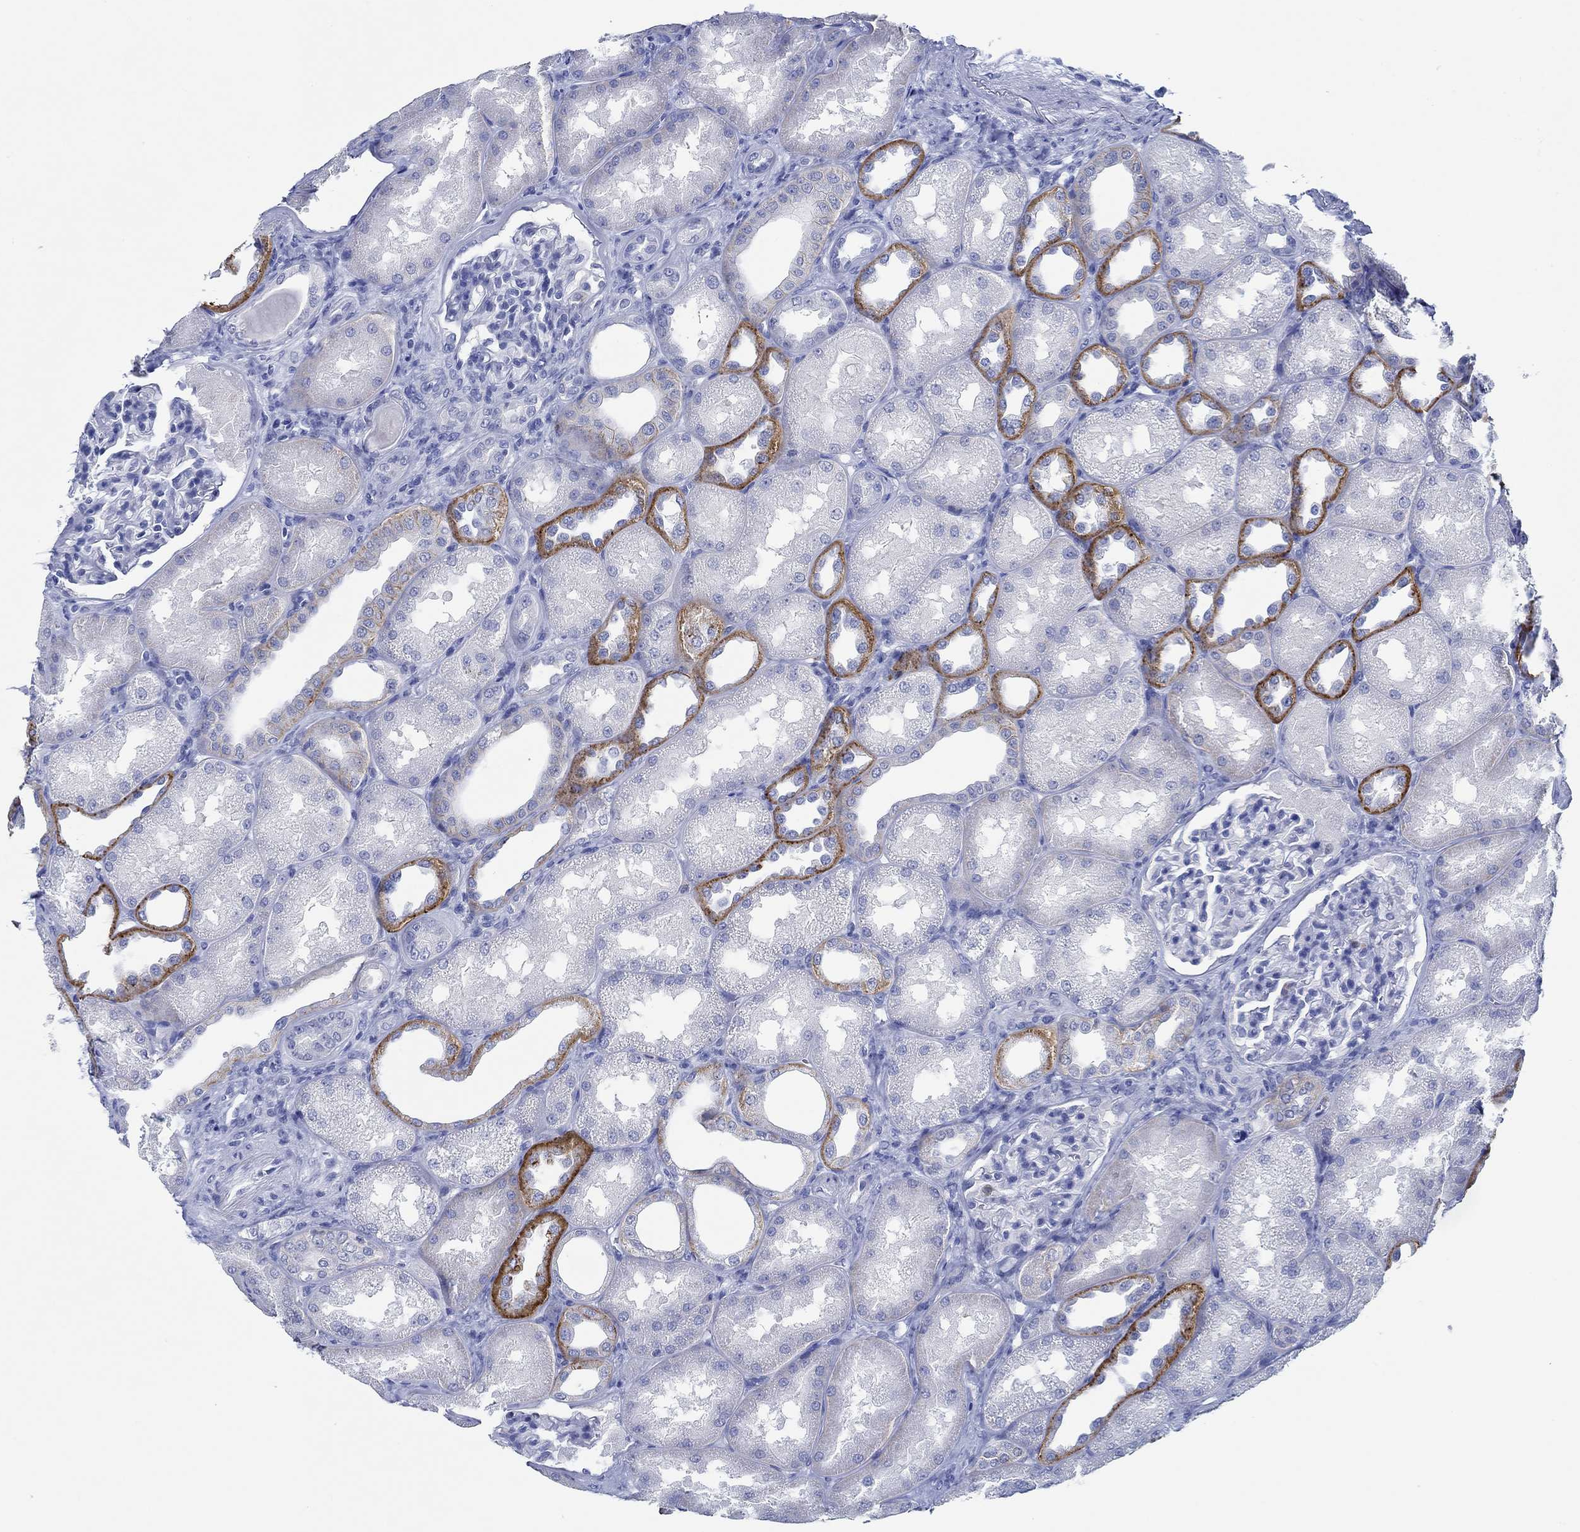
{"staining": {"intensity": "negative", "quantity": "none", "location": "none"}, "tissue": "kidney", "cell_type": "Cells in glomeruli", "image_type": "normal", "snomed": [{"axis": "morphology", "description": "Normal tissue, NOS"}, {"axis": "topography", "description": "Kidney"}], "caption": "This is a photomicrograph of IHC staining of benign kidney, which shows no staining in cells in glomeruli.", "gene": "ZNF671", "patient": {"sex": "male", "age": 61}}